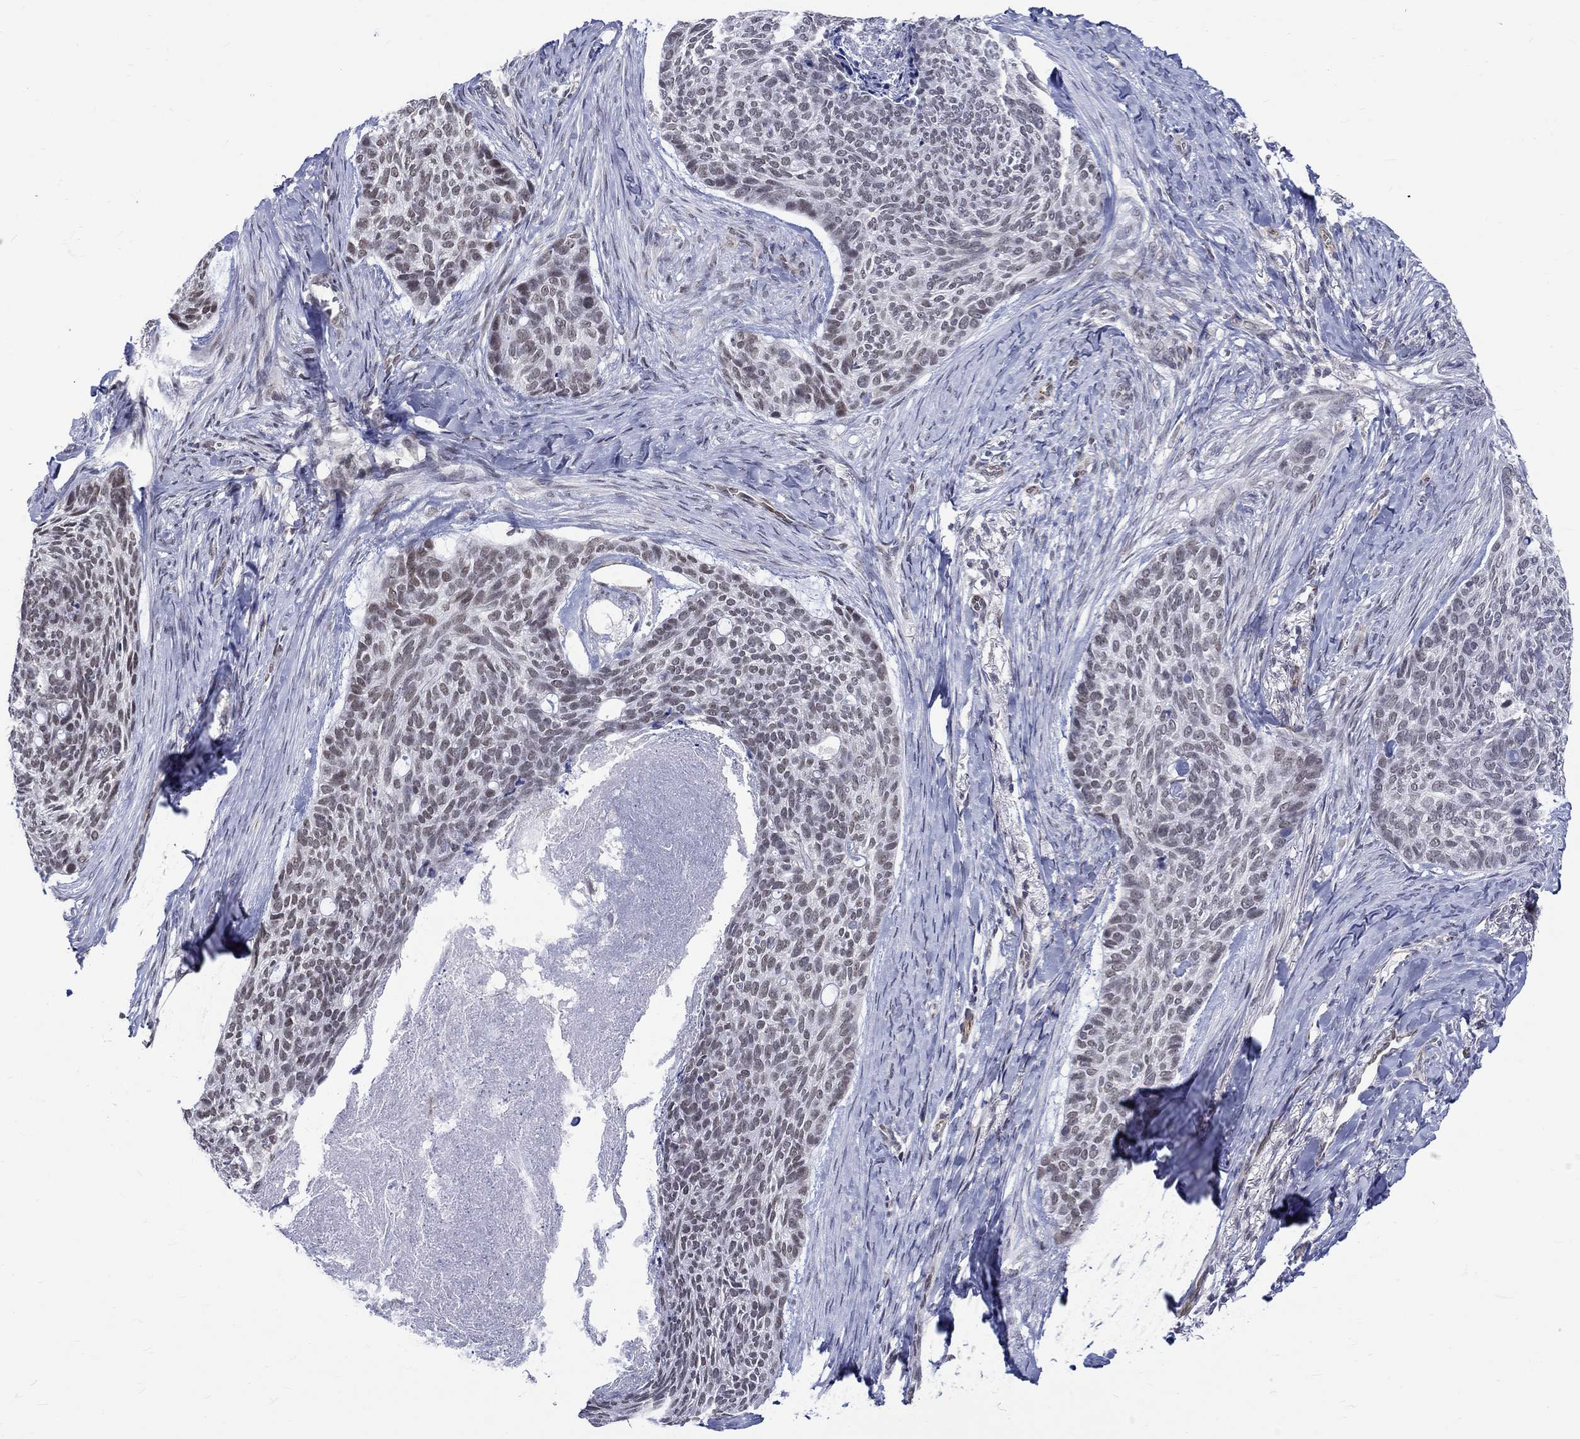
{"staining": {"intensity": "weak", "quantity": "25%-75%", "location": "nuclear"}, "tissue": "skin cancer", "cell_type": "Tumor cells", "image_type": "cancer", "snomed": [{"axis": "morphology", "description": "Basal cell carcinoma"}, {"axis": "topography", "description": "Skin"}], "caption": "Immunohistochemistry histopathology image of neoplastic tissue: human skin cancer stained using IHC exhibits low levels of weak protein expression localized specifically in the nuclear of tumor cells, appearing as a nuclear brown color.", "gene": "ST6GALNAC1", "patient": {"sex": "female", "age": 69}}